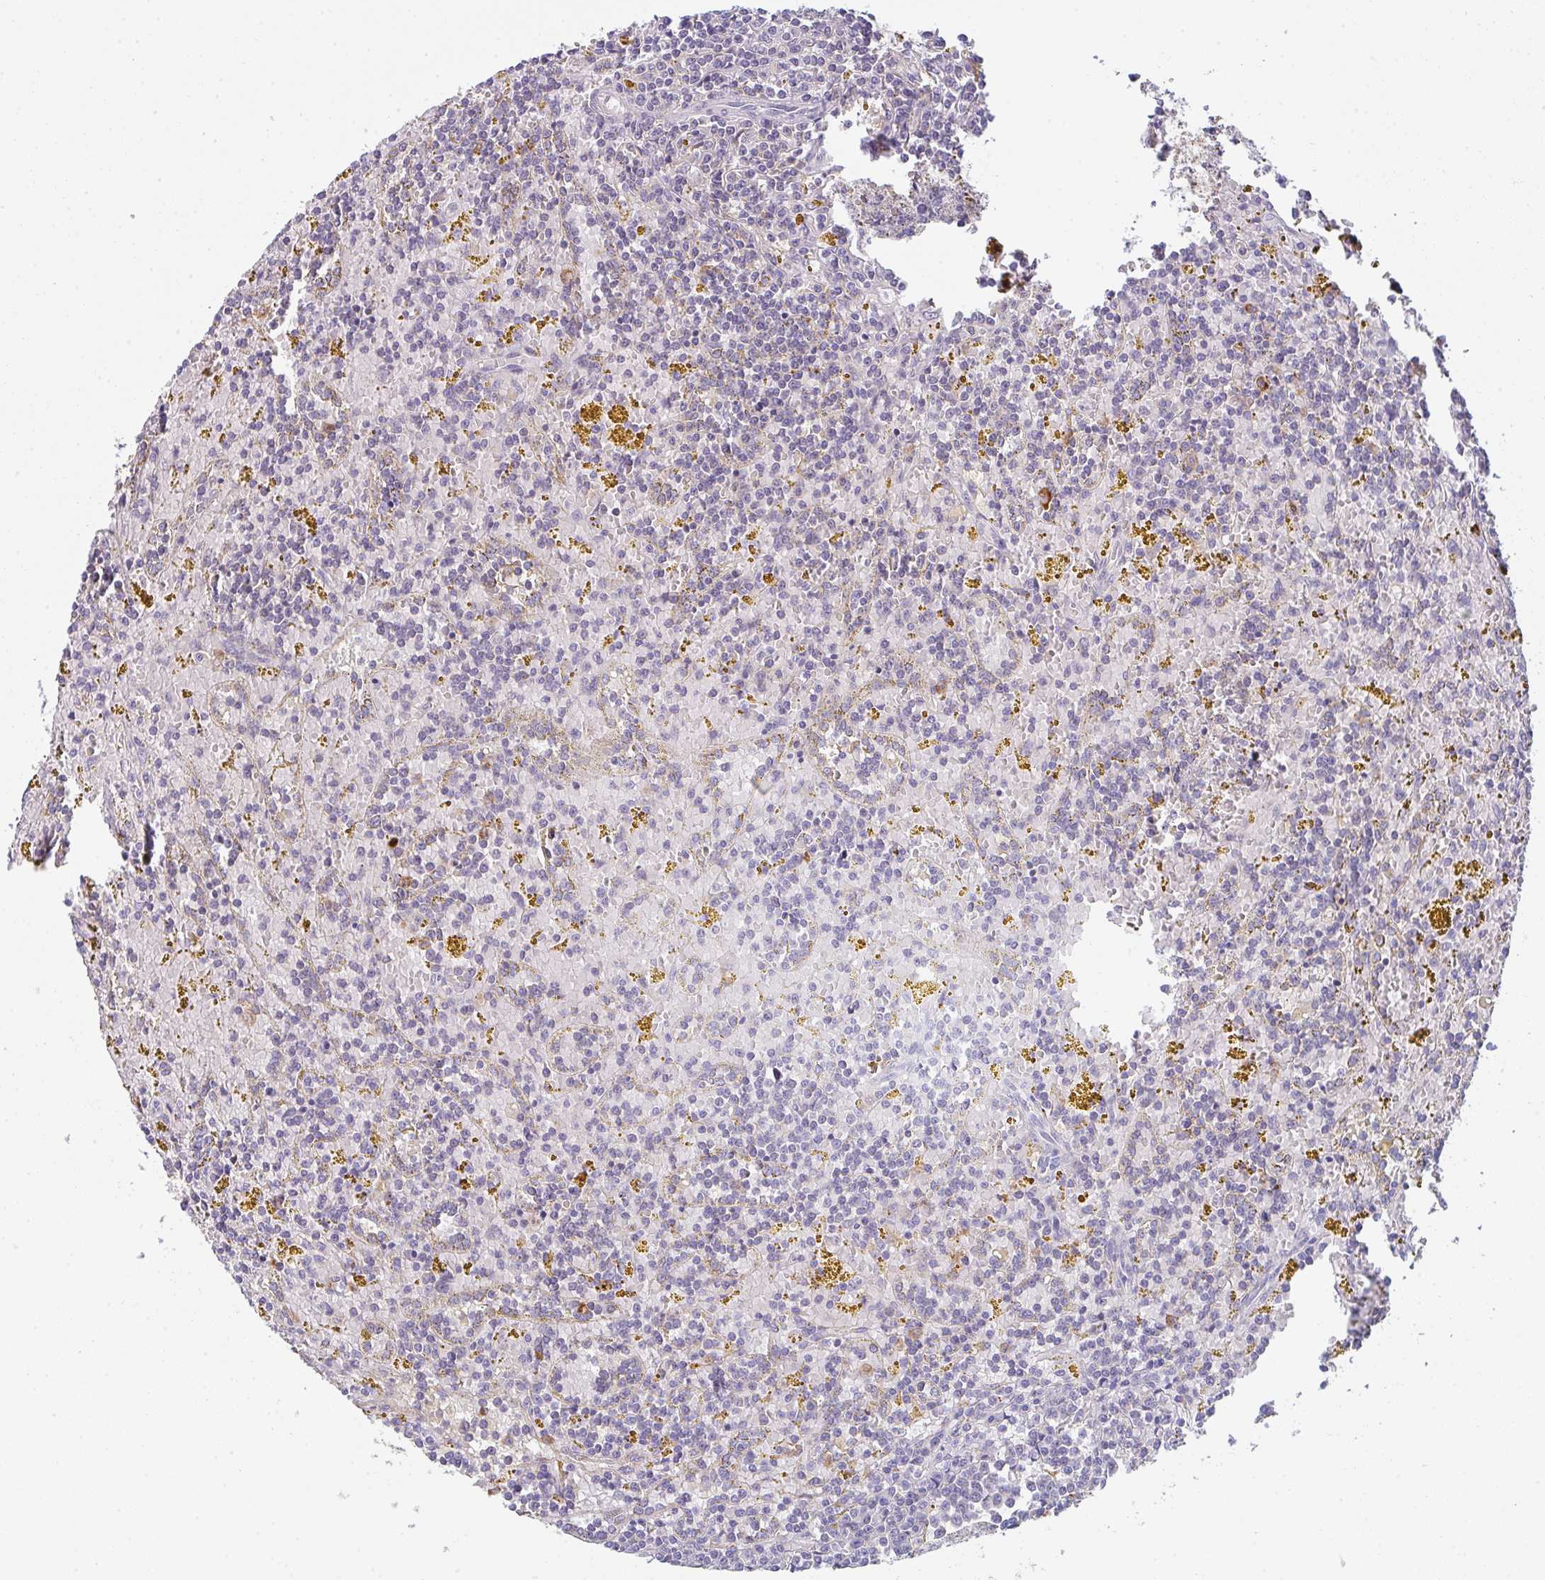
{"staining": {"intensity": "negative", "quantity": "none", "location": "none"}, "tissue": "lymphoma", "cell_type": "Tumor cells", "image_type": "cancer", "snomed": [{"axis": "morphology", "description": "Malignant lymphoma, non-Hodgkin's type, Low grade"}, {"axis": "topography", "description": "Spleen"}, {"axis": "topography", "description": "Lymph node"}], "caption": "The image exhibits no significant expression in tumor cells of low-grade malignant lymphoma, non-Hodgkin's type.", "gene": "TSPAN31", "patient": {"sex": "female", "age": 66}}